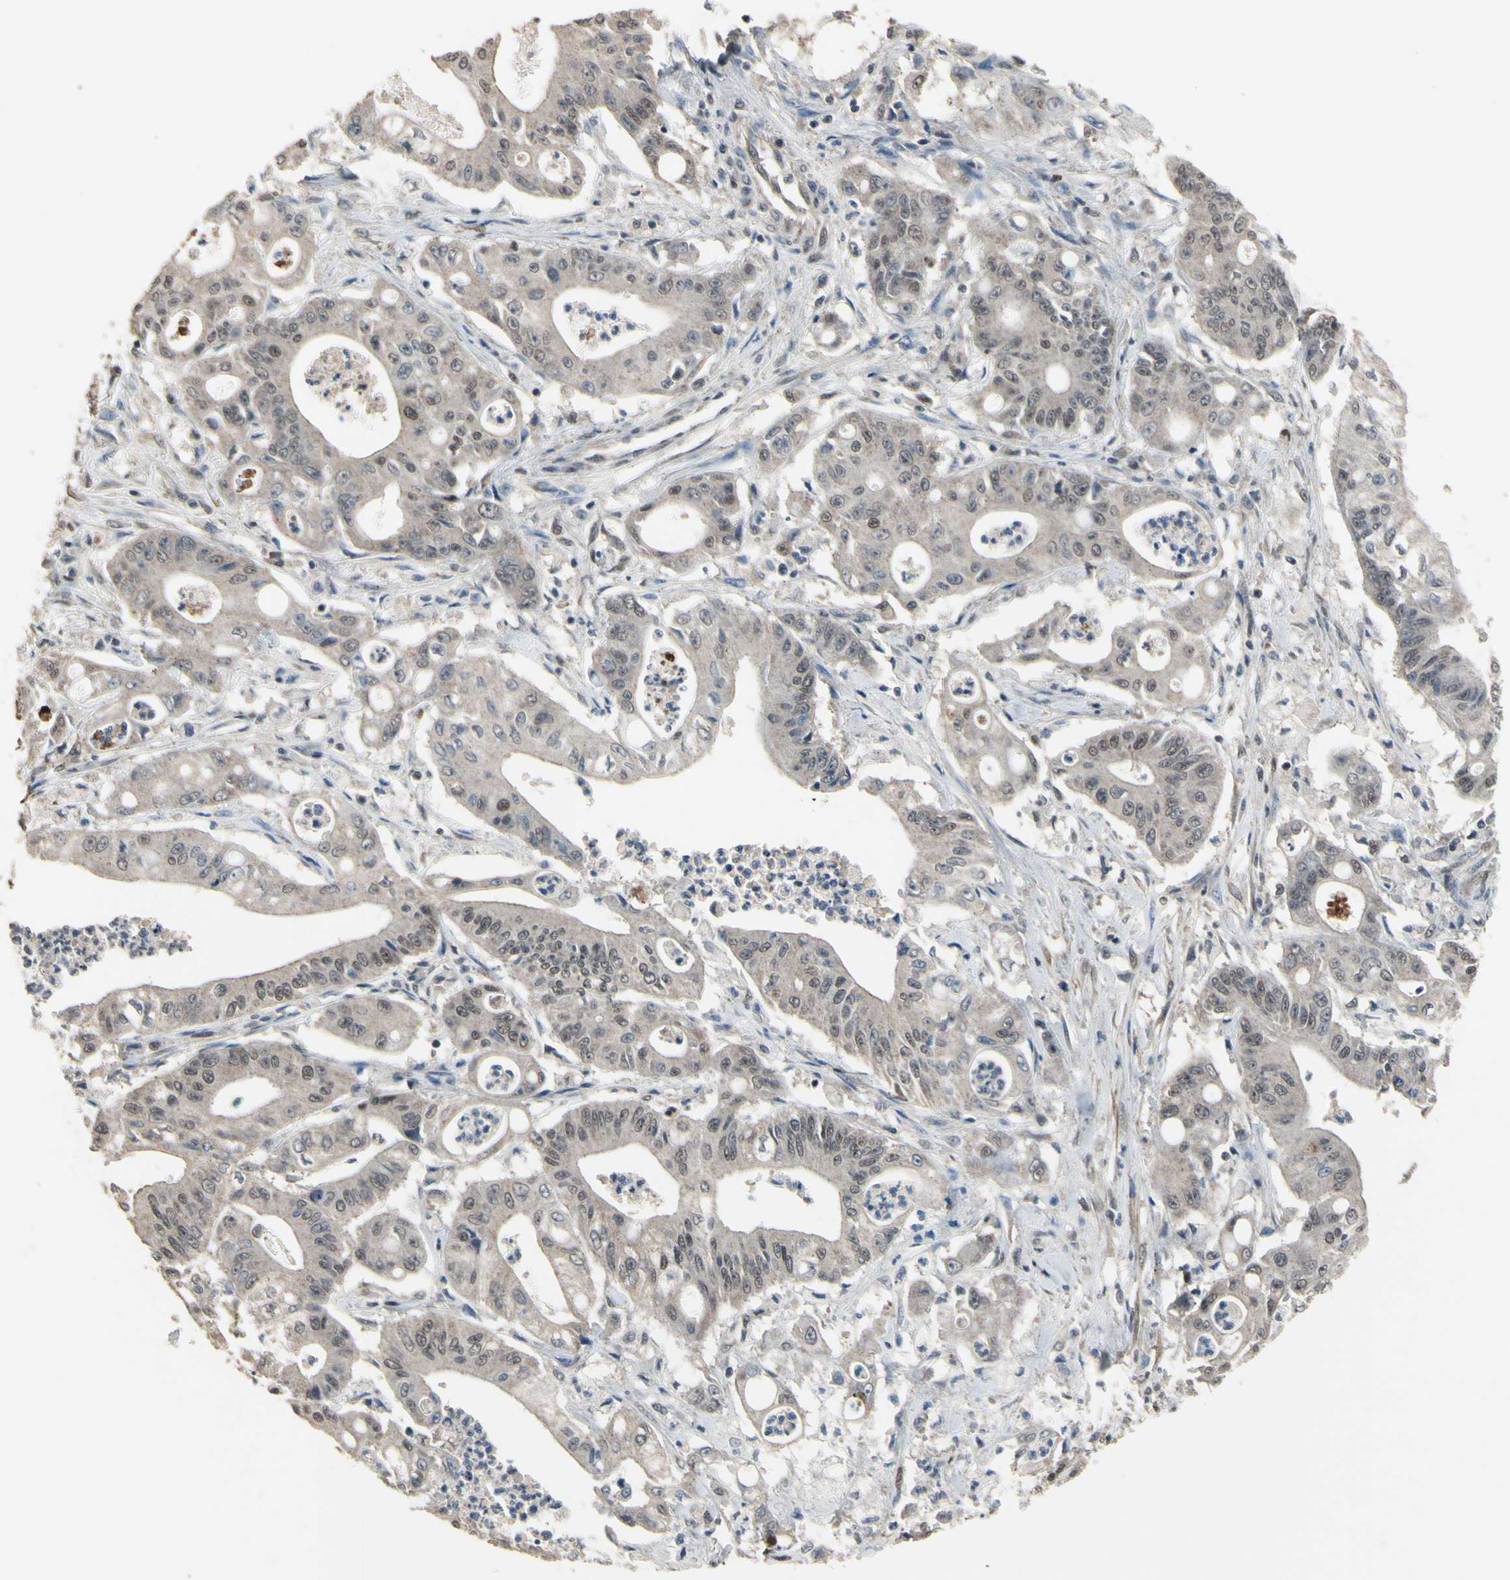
{"staining": {"intensity": "weak", "quantity": ">75%", "location": "nuclear"}, "tissue": "pancreatic cancer", "cell_type": "Tumor cells", "image_type": "cancer", "snomed": [{"axis": "morphology", "description": "Normal tissue, NOS"}, {"axis": "topography", "description": "Lymph node"}], "caption": "Immunohistochemical staining of human pancreatic cancer displays low levels of weak nuclear protein expression in approximately >75% of tumor cells.", "gene": "ZNF174", "patient": {"sex": "male", "age": 62}}